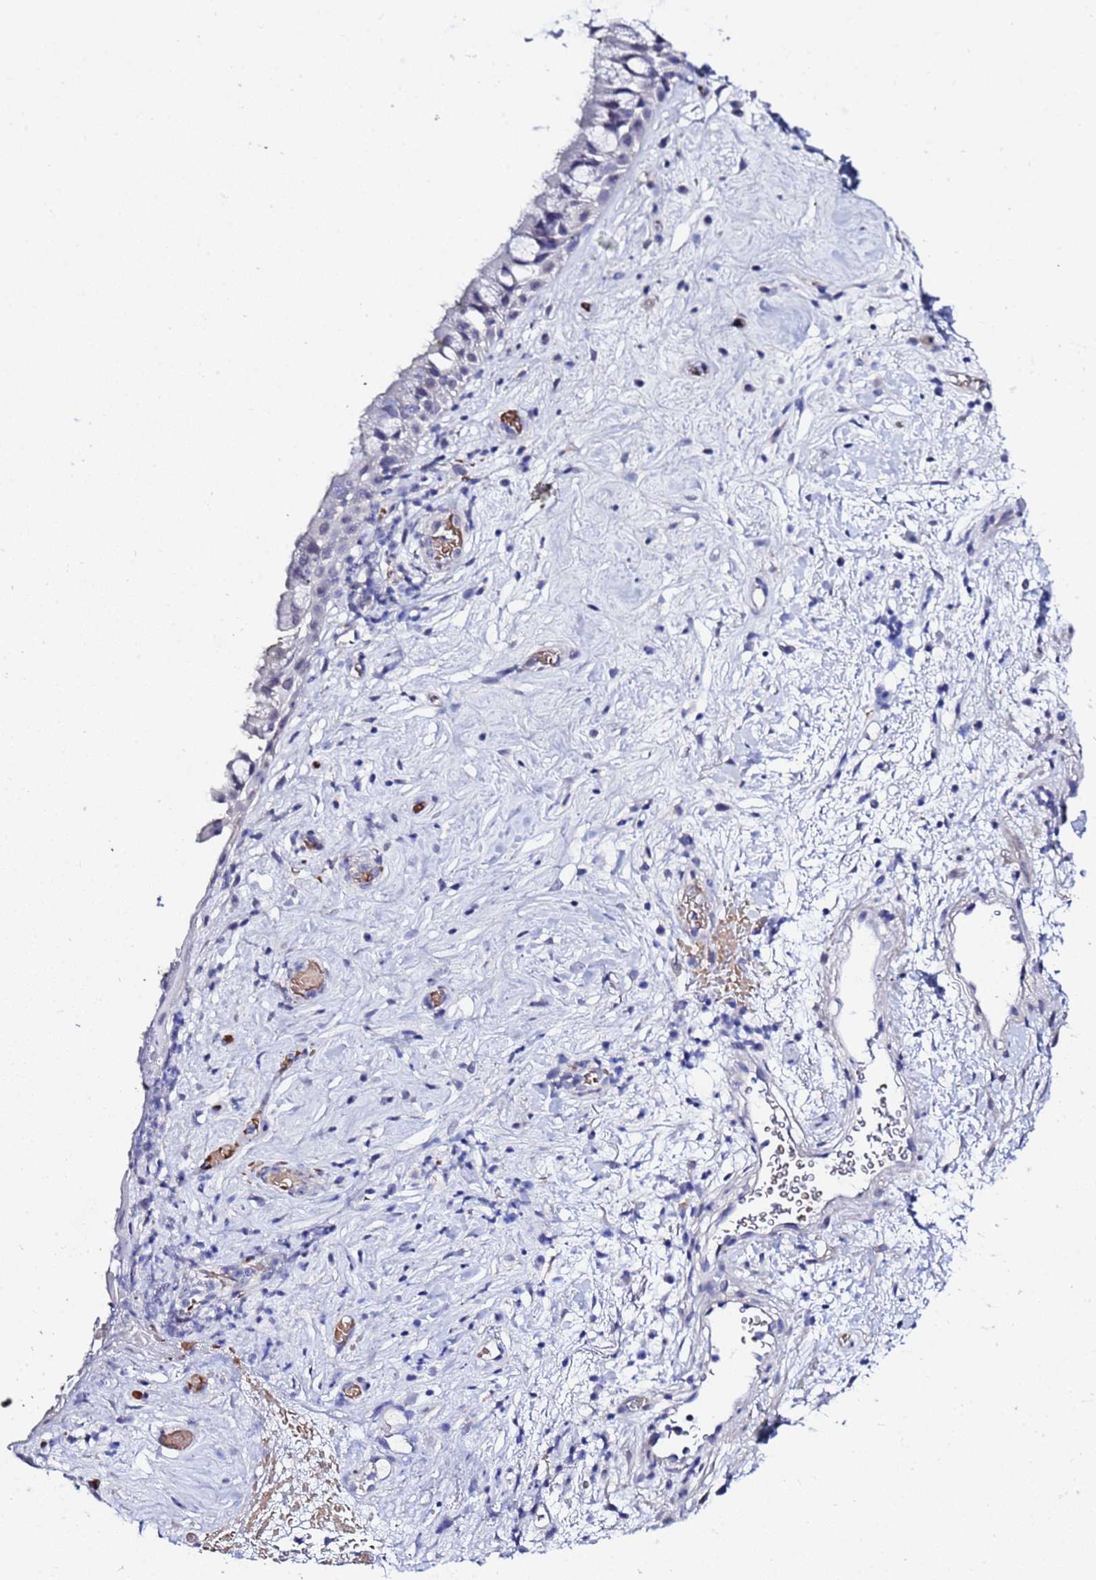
{"staining": {"intensity": "negative", "quantity": "none", "location": "none"}, "tissue": "nasopharynx", "cell_type": "Respiratory epithelial cells", "image_type": "normal", "snomed": [{"axis": "morphology", "description": "Normal tissue, NOS"}, {"axis": "morphology", "description": "Squamous cell carcinoma, NOS"}, {"axis": "topography", "description": "Nasopharynx"}, {"axis": "topography", "description": "Head-Neck"}], "caption": "Immunohistochemical staining of unremarkable human nasopharynx reveals no significant expression in respiratory epithelial cells. (DAB (3,3'-diaminobenzidine) immunohistochemistry (IHC) visualized using brightfield microscopy, high magnification).", "gene": "ZNF26", "patient": {"sex": "male", "age": 85}}